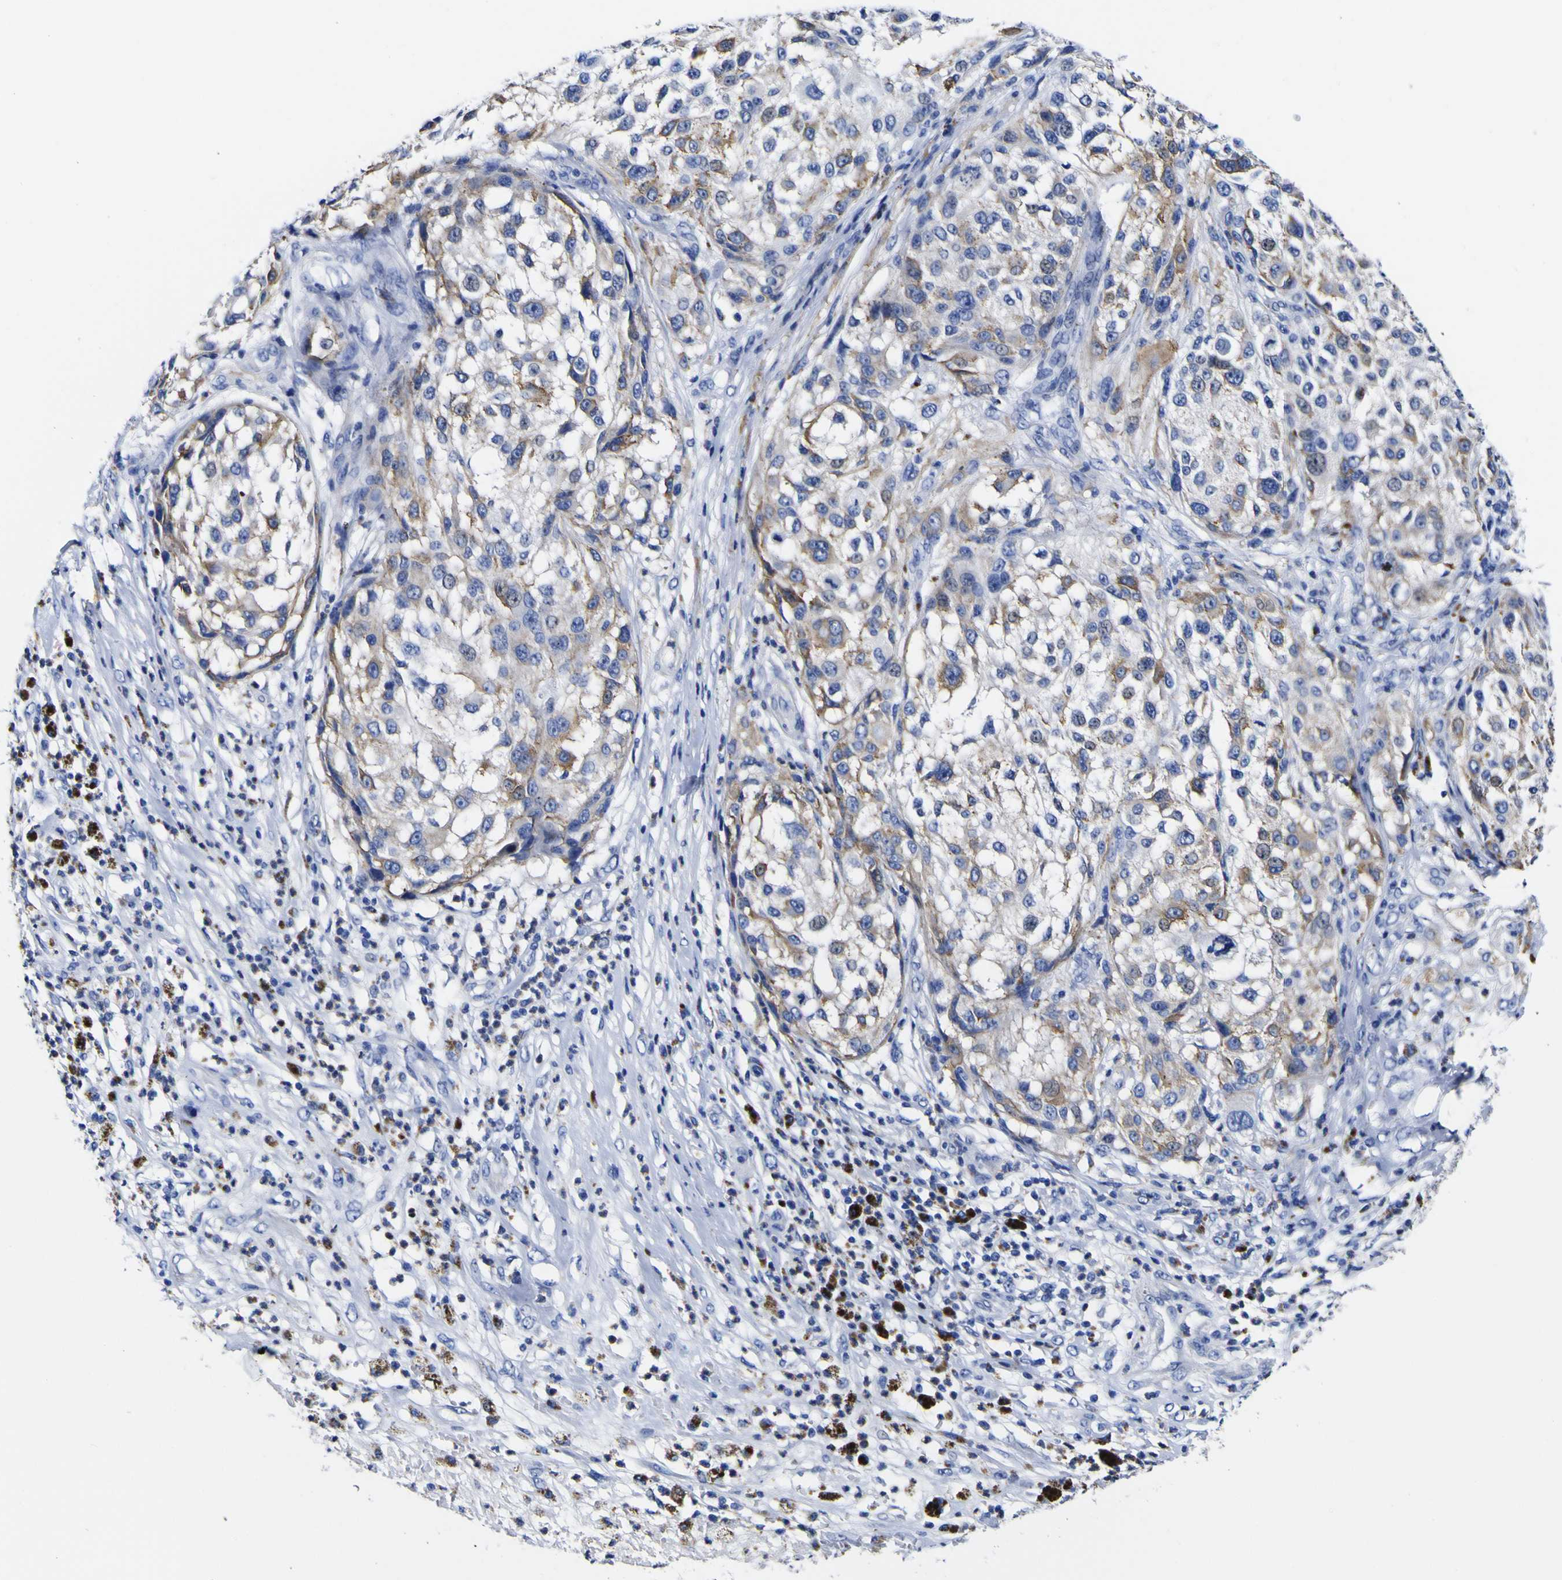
{"staining": {"intensity": "moderate", "quantity": "25%-75%", "location": "cytoplasmic/membranous"}, "tissue": "melanoma", "cell_type": "Tumor cells", "image_type": "cancer", "snomed": [{"axis": "morphology", "description": "Necrosis, NOS"}, {"axis": "morphology", "description": "Malignant melanoma, NOS"}, {"axis": "topography", "description": "Skin"}], "caption": "Moderate cytoplasmic/membranous positivity is identified in approximately 25%-75% of tumor cells in malignant melanoma.", "gene": "HLA-DQA1", "patient": {"sex": "female", "age": 87}}